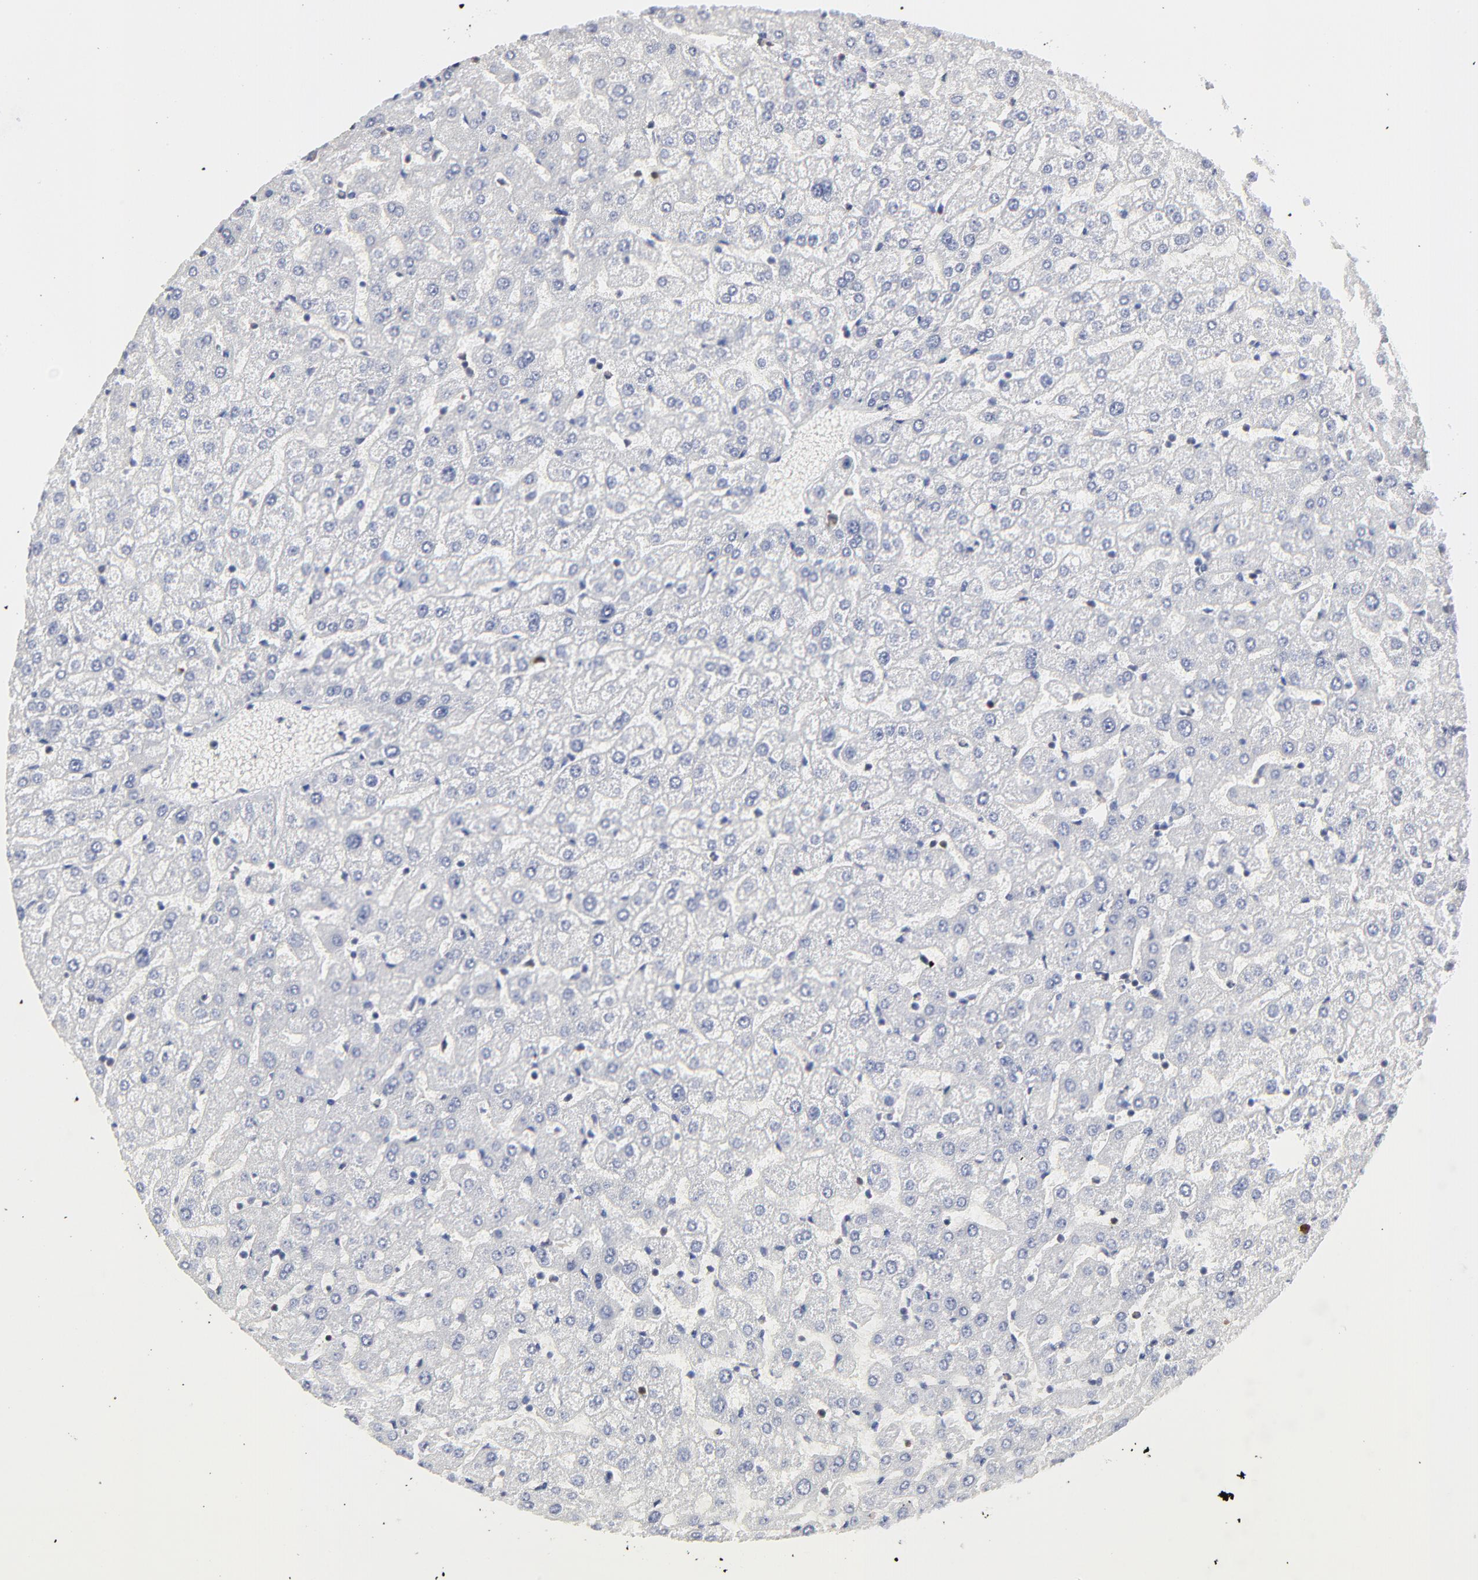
{"staining": {"intensity": "negative", "quantity": "none", "location": "none"}, "tissue": "liver", "cell_type": "Cholangiocytes", "image_type": "normal", "snomed": [{"axis": "morphology", "description": "Normal tissue, NOS"}, {"axis": "morphology", "description": "Fibrosis, NOS"}, {"axis": "topography", "description": "Liver"}], "caption": "Immunohistochemistry (IHC) histopathology image of unremarkable liver: human liver stained with DAB shows no significant protein staining in cholangiocytes.", "gene": "CASP3", "patient": {"sex": "female", "age": 29}}